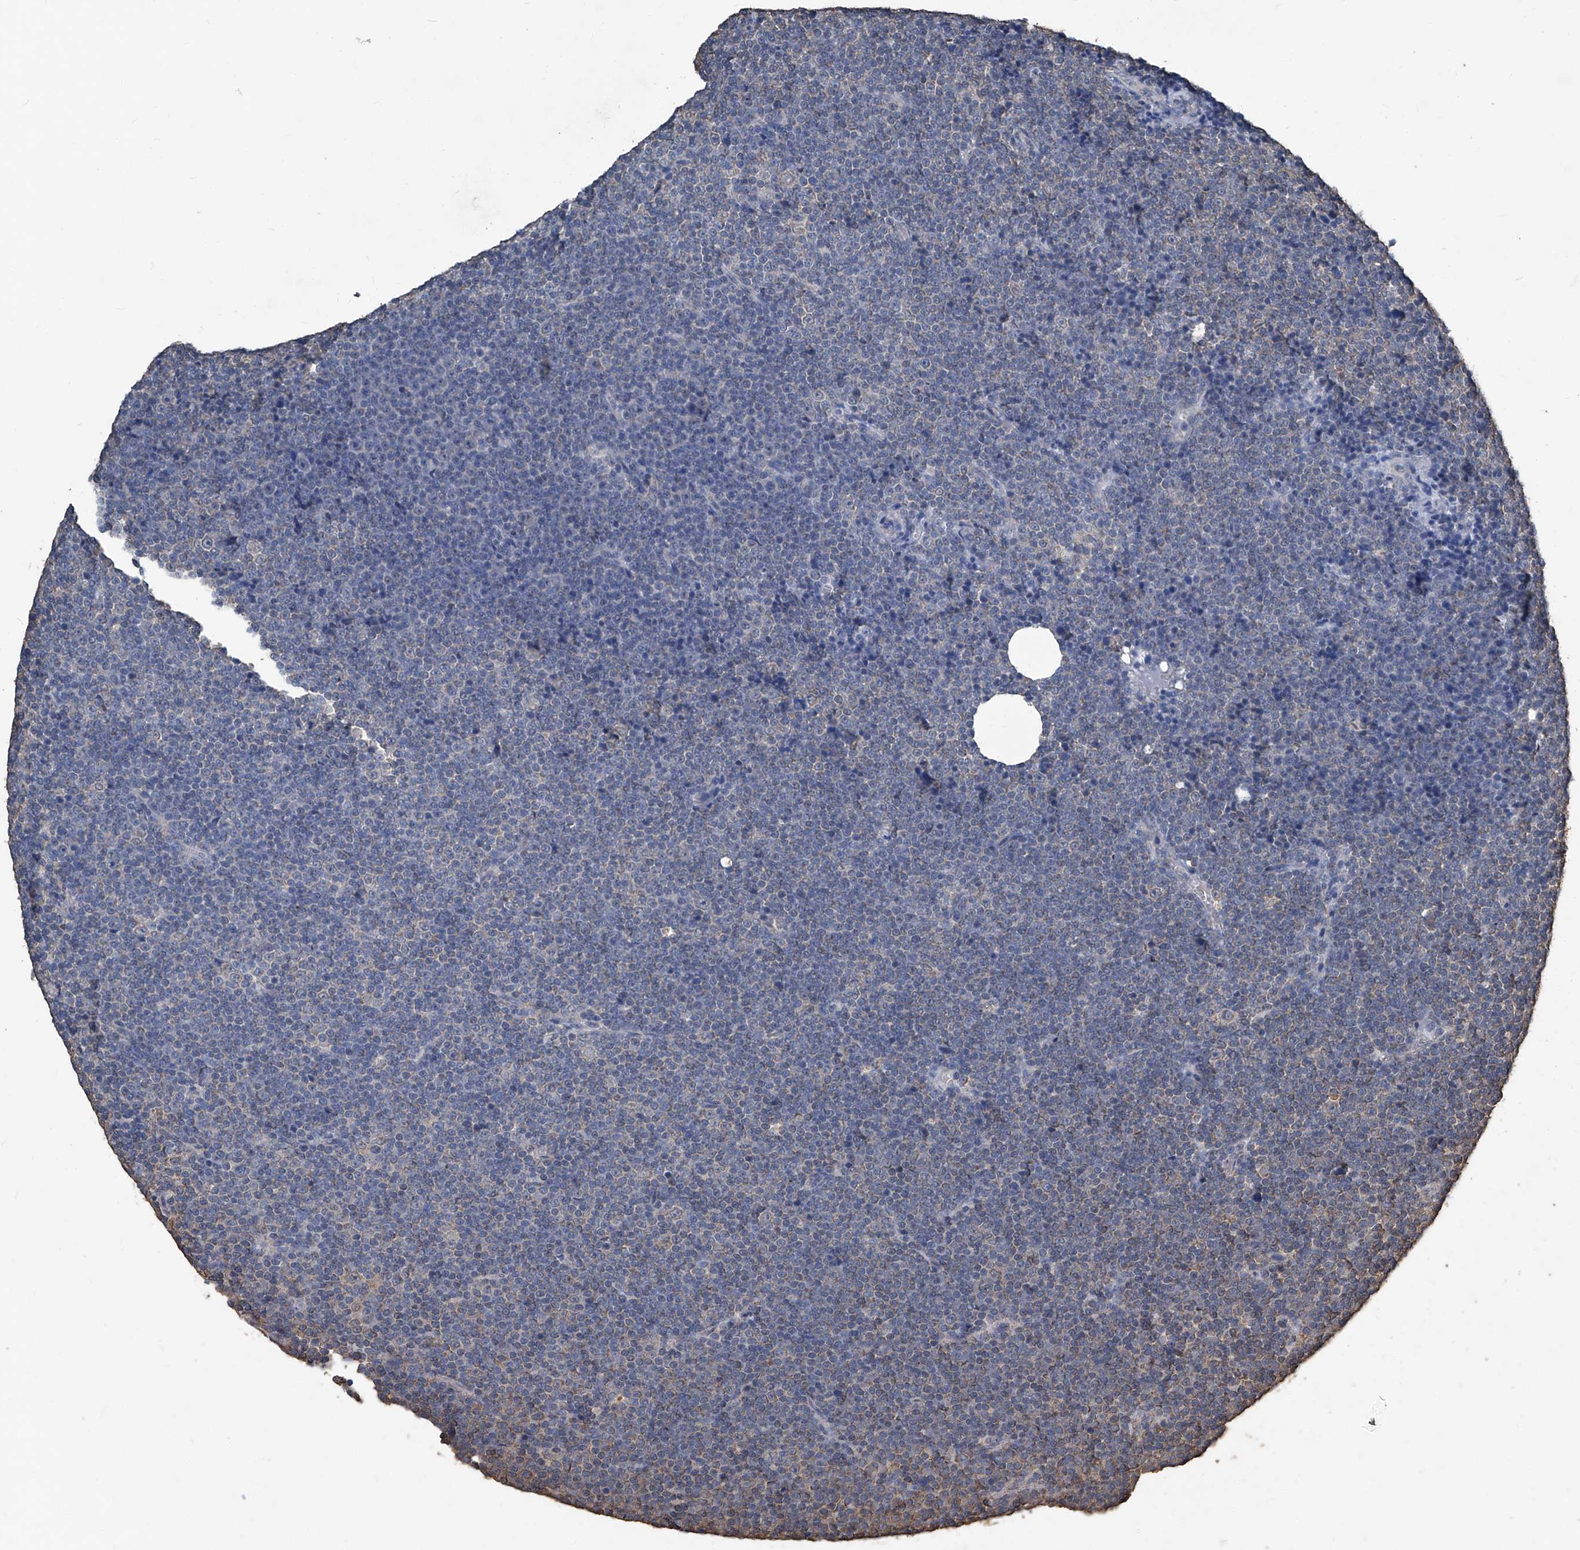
{"staining": {"intensity": "negative", "quantity": "none", "location": "none"}, "tissue": "lymphoma", "cell_type": "Tumor cells", "image_type": "cancer", "snomed": [{"axis": "morphology", "description": "Malignant lymphoma, non-Hodgkin's type, Low grade"}, {"axis": "topography", "description": "Lymph node"}], "caption": "This is an immunohistochemistry (IHC) histopathology image of human low-grade malignant lymphoma, non-Hodgkin's type. There is no expression in tumor cells.", "gene": "STARD7", "patient": {"sex": "female", "age": 67}}